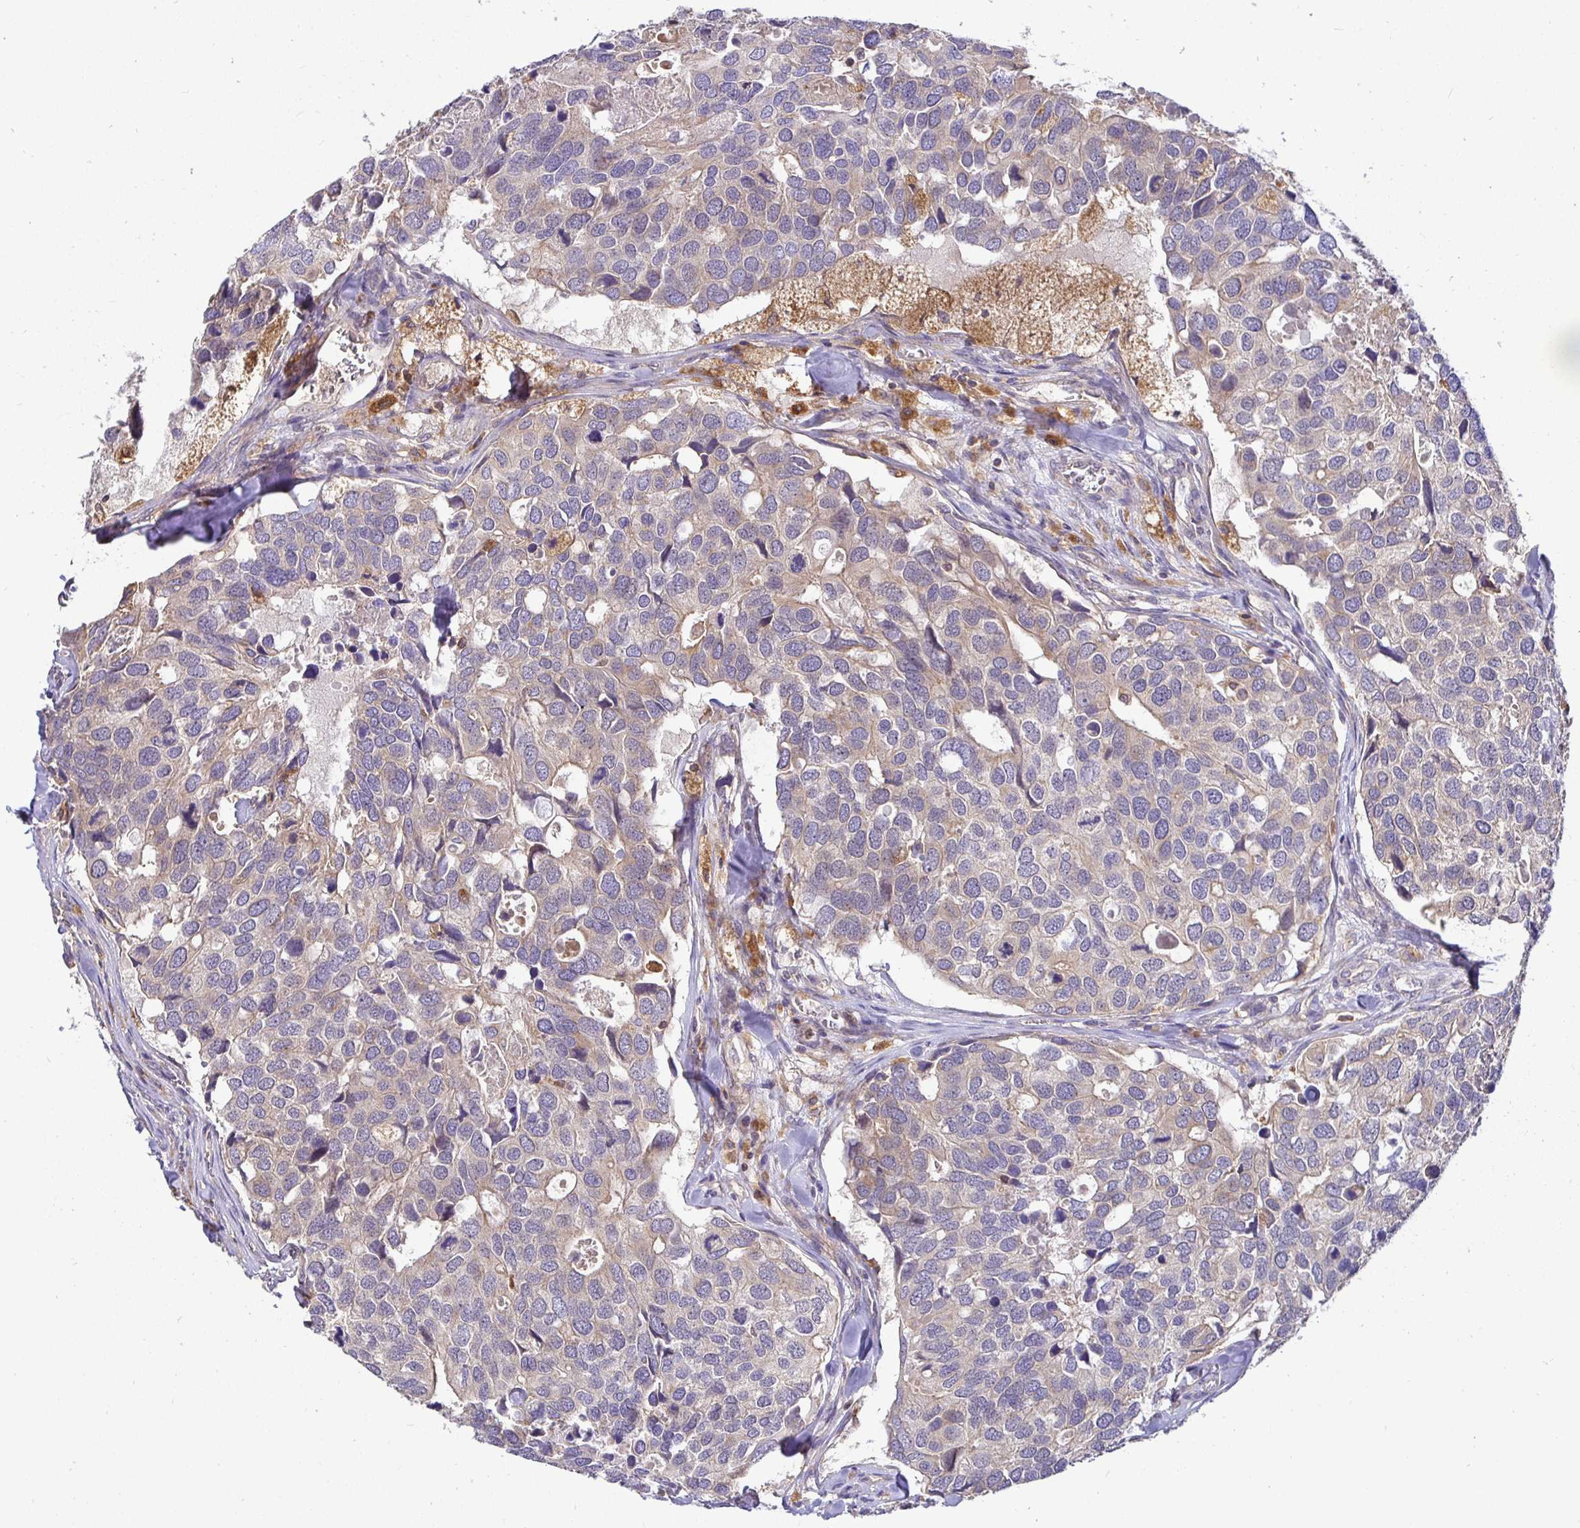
{"staining": {"intensity": "weak", "quantity": "25%-75%", "location": "cytoplasmic/membranous"}, "tissue": "breast cancer", "cell_type": "Tumor cells", "image_type": "cancer", "snomed": [{"axis": "morphology", "description": "Duct carcinoma"}, {"axis": "topography", "description": "Breast"}], "caption": "Tumor cells display weak cytoplasmic/membranous staining in approximately 25%-75% of cells in breast cancer.", "gene": "ATP6V1F", "patient": {"sex": "female", "age": 83}}